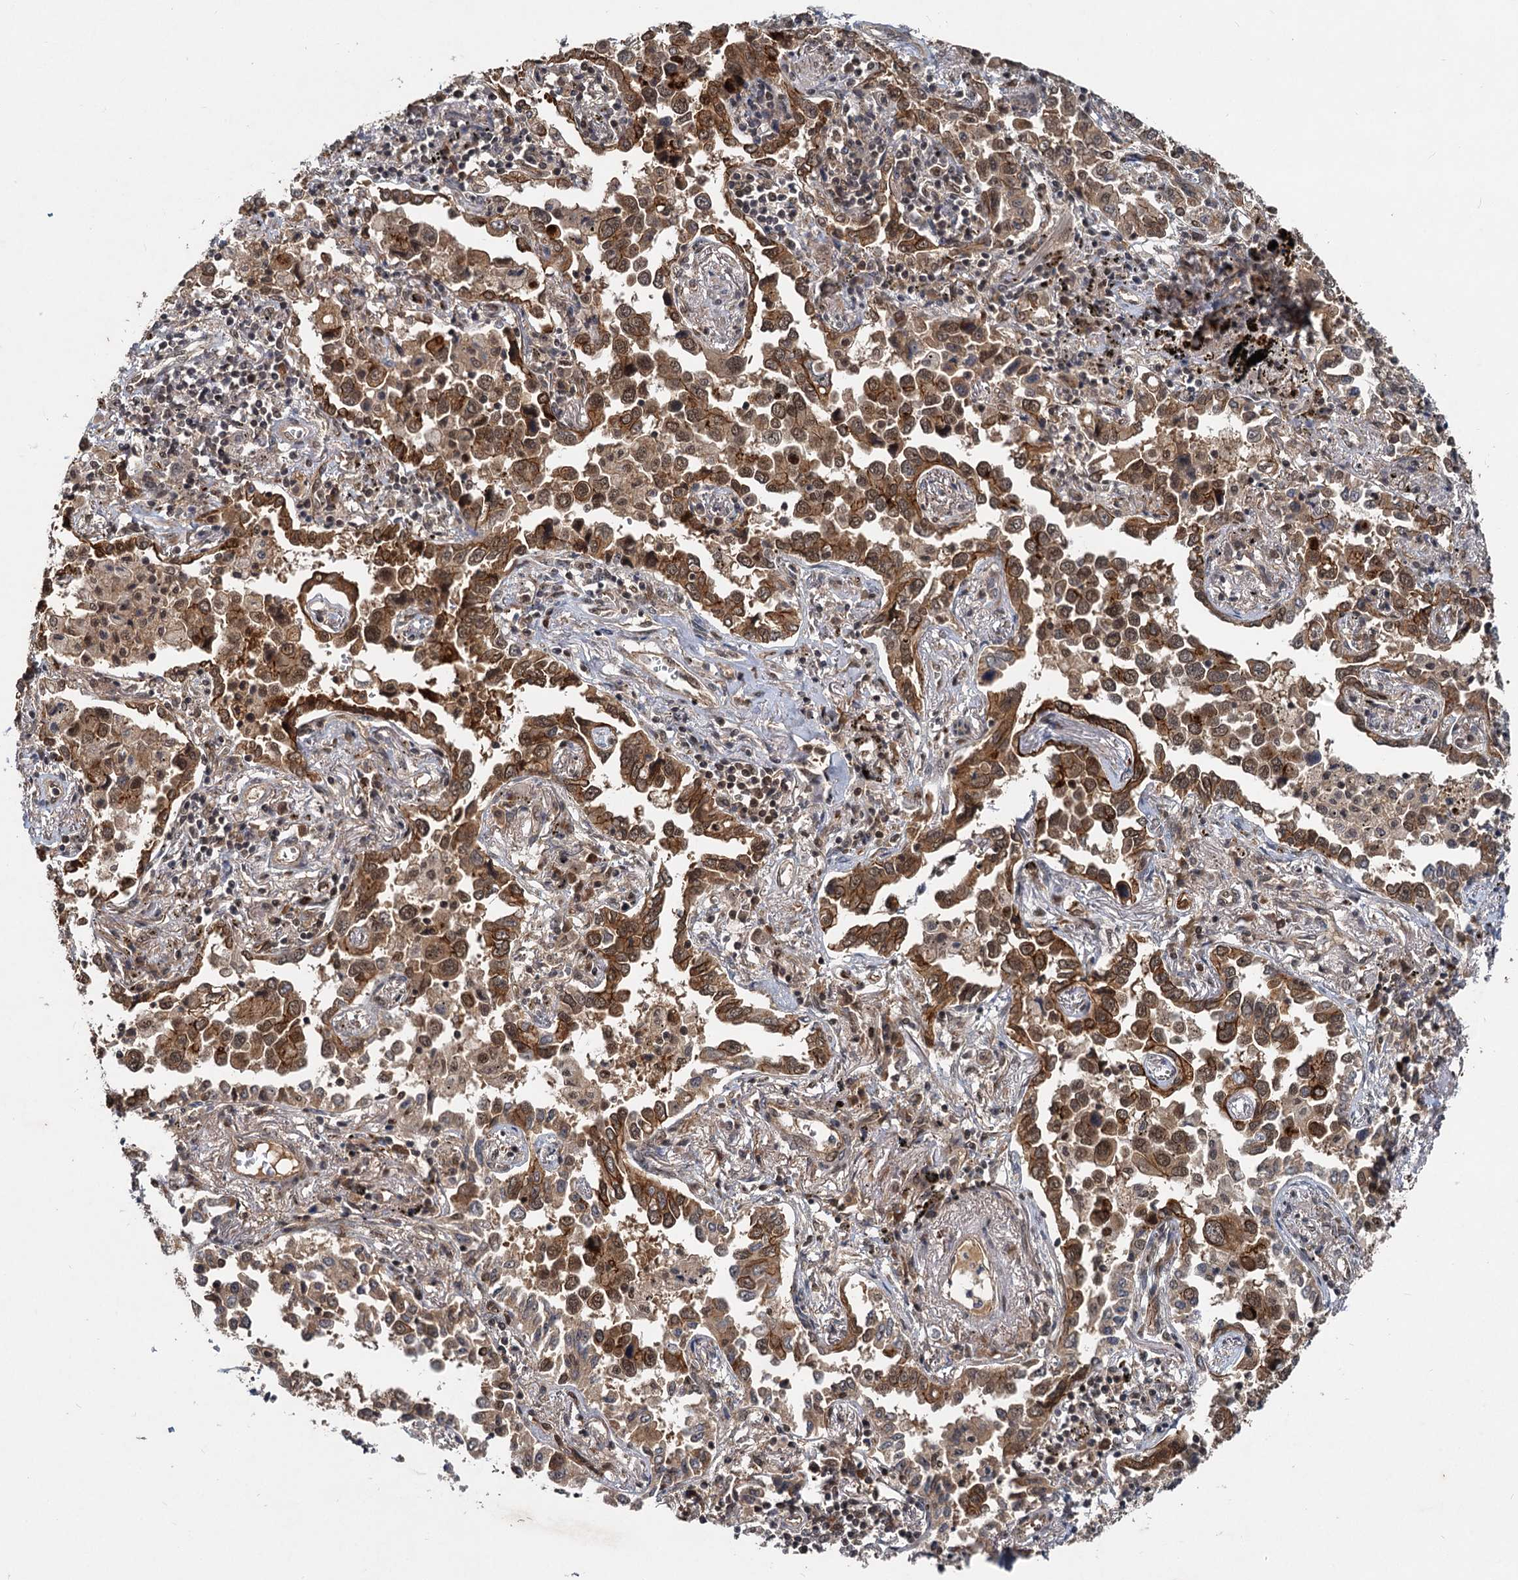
{"staining": {"intensity": "moderate", "quantity": ">75%", "location": "cytoplasmic/membranous,nuclear"}, "tissue": "lung cancer", "cell_type": "Tumor cells", "image_type": "cancer", "snomed": [{"axis": "morphology", "description": "Adenocarcinoma, NOS"}, {"axis": "topography", "description": "Lung"}], "caption": "An immunohistochemistry image of tumor tissue is shown. Protein staining in brown shows moderate cytoplasmic/membranous and nuclear positivity in lung cancer within tumor cells.", "gene": "RITA1", "patient": {"sex": "male", "age": 67}}